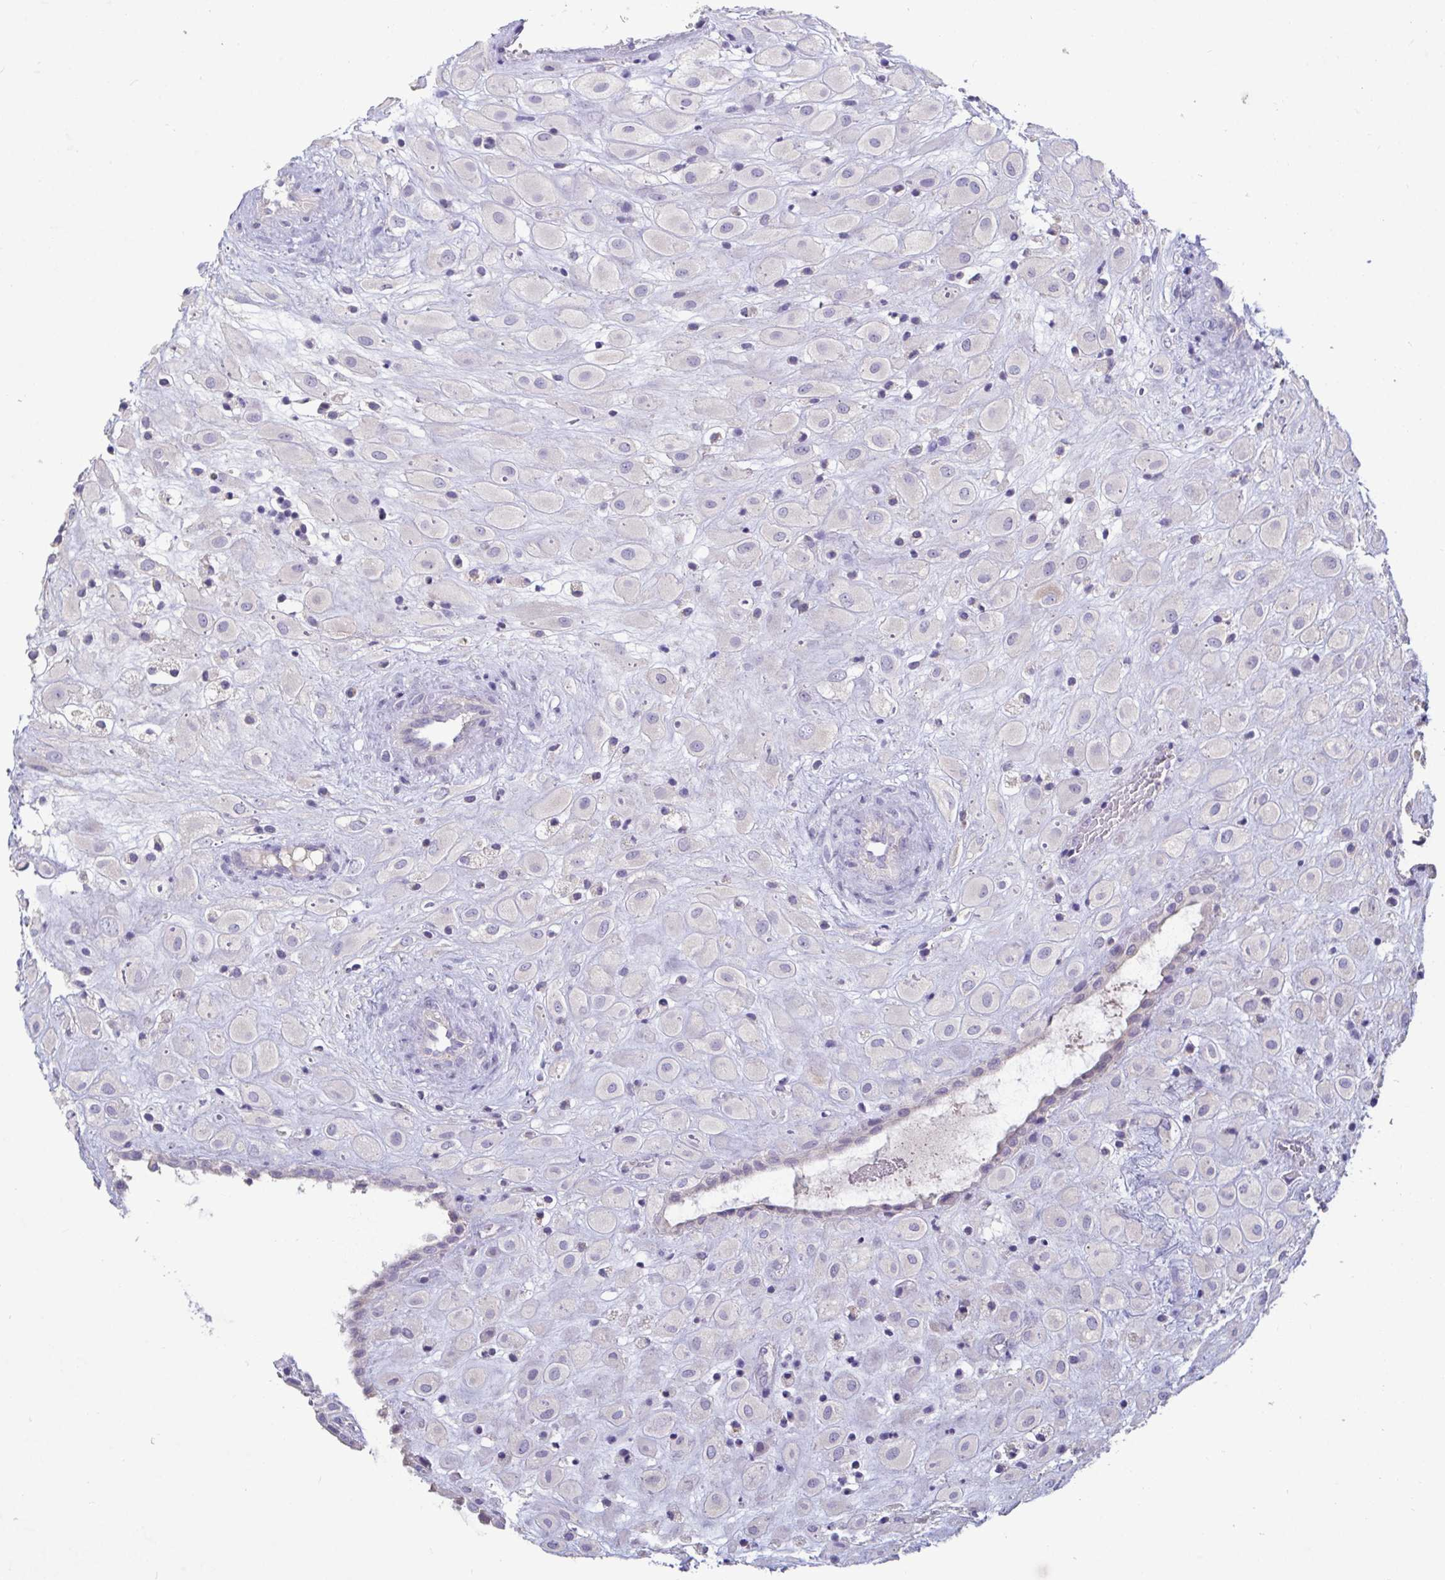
{"staining": {"intensity": "negative", "quantity": "none", "location": "none"}, "tissue": "placenta", "cell_type": "Decidual cells", "image_type": "normal", "snomed": [{"axis": "morphology", "description": "Normal tissue, NOS"}, {"axis": "topography", "description": "Placenta"}], "caption": "Decidual cells show no significant positivity in normal placenta. (Stains: DAB (3,3'-diaminobenzidine) IHC with hematoxylin counter stain, Microscopy: brightfield microscopy at high magnification).", "gene": "GALNT13", "patient": {"sex": "female", "age": 24}}